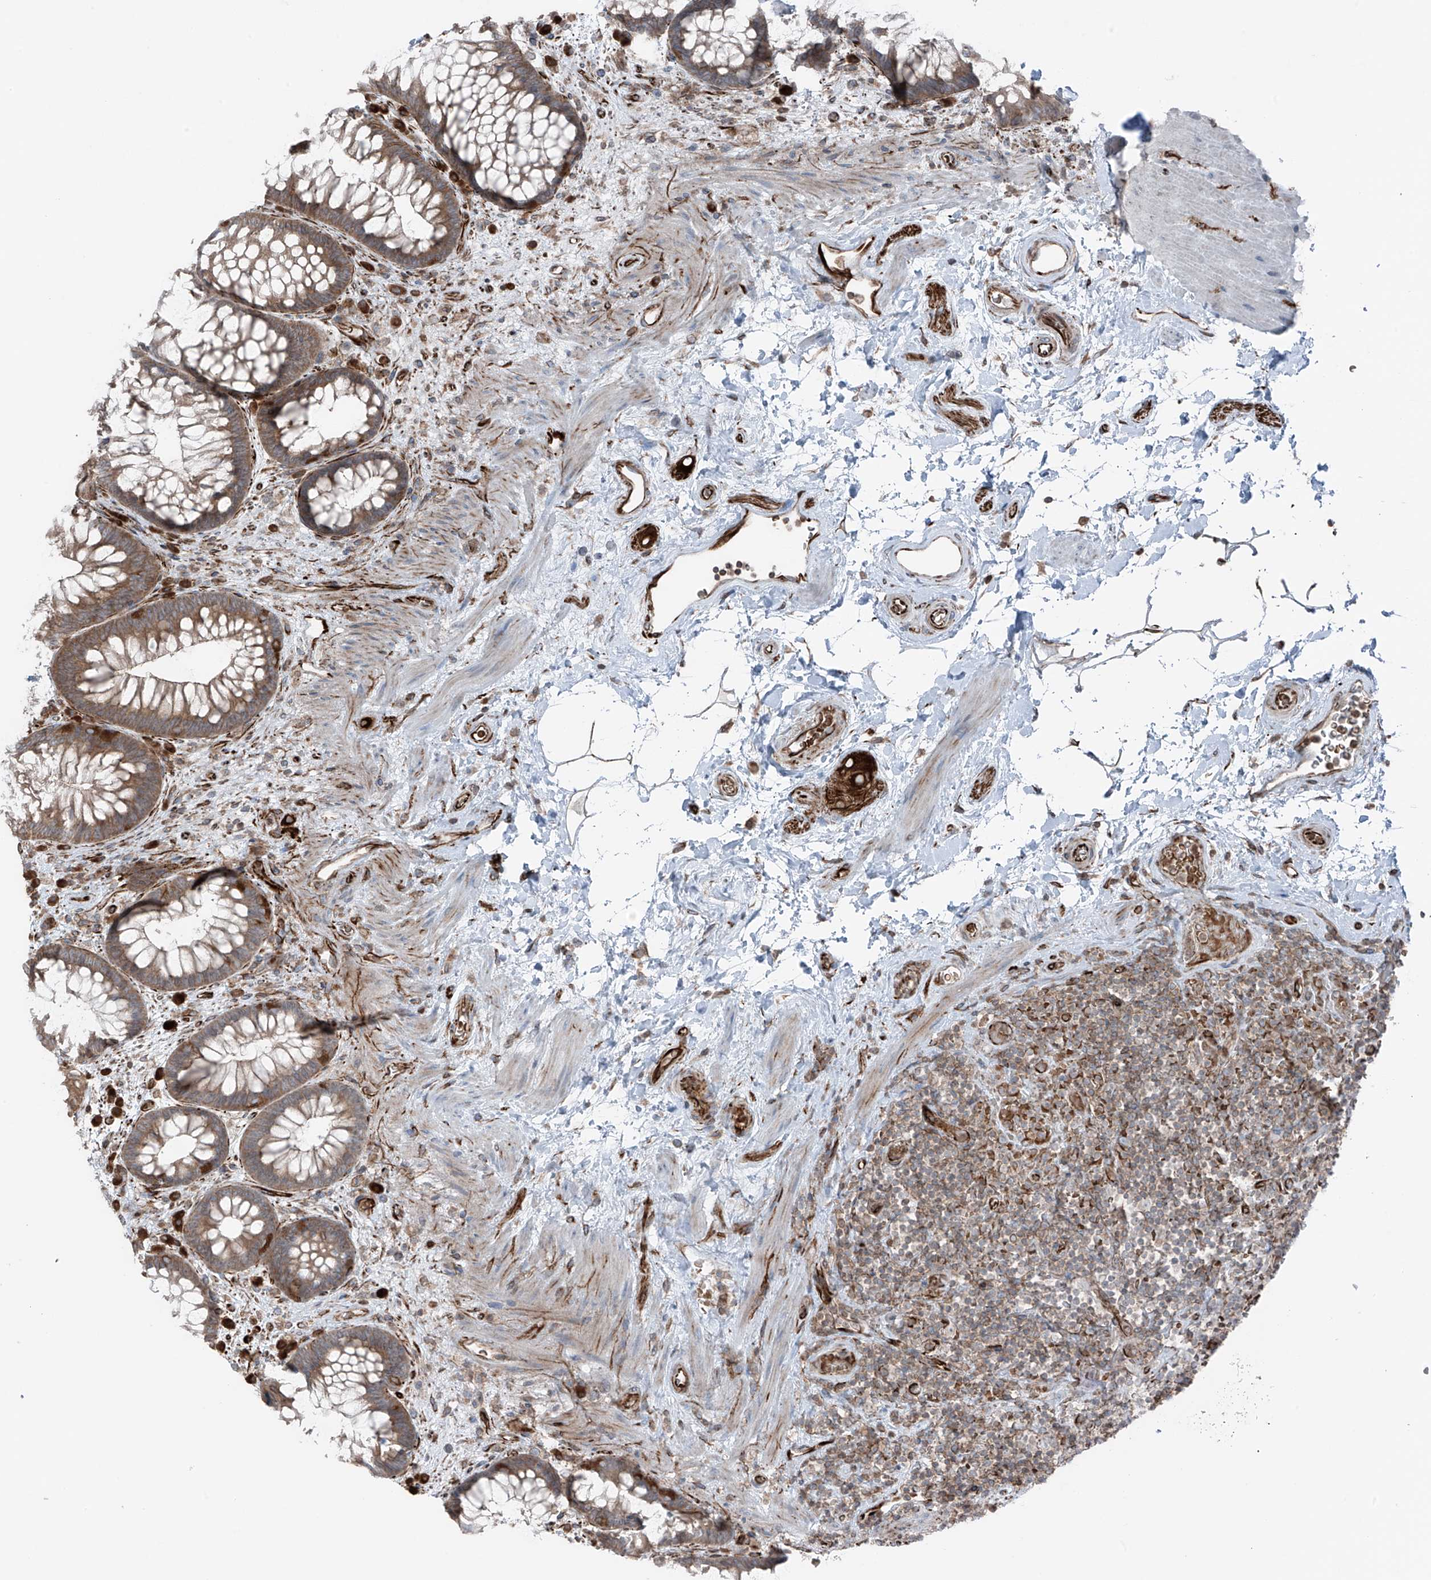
{"staining": {"intensity": "moderate", "quantity": ">75%", "location": "cytoplasmic/membranous"}, "tissue": "rectum", "cell_type": "Glandular cells", "image_type": "normal", "snomed": [{"axis": "morphology", "description": "Normal tissue, NOS"}, {"axis": "topography", "description": "Rectum"}], "caption": "This micrograph displays immunohistochemistry staining of benign human rectum, with medium moderate cytoplasmic/membranous expression in approximately >75% of glandular cells.", "gene": "ERLEC1", "patient": {"sex": "male", "age": 51}}